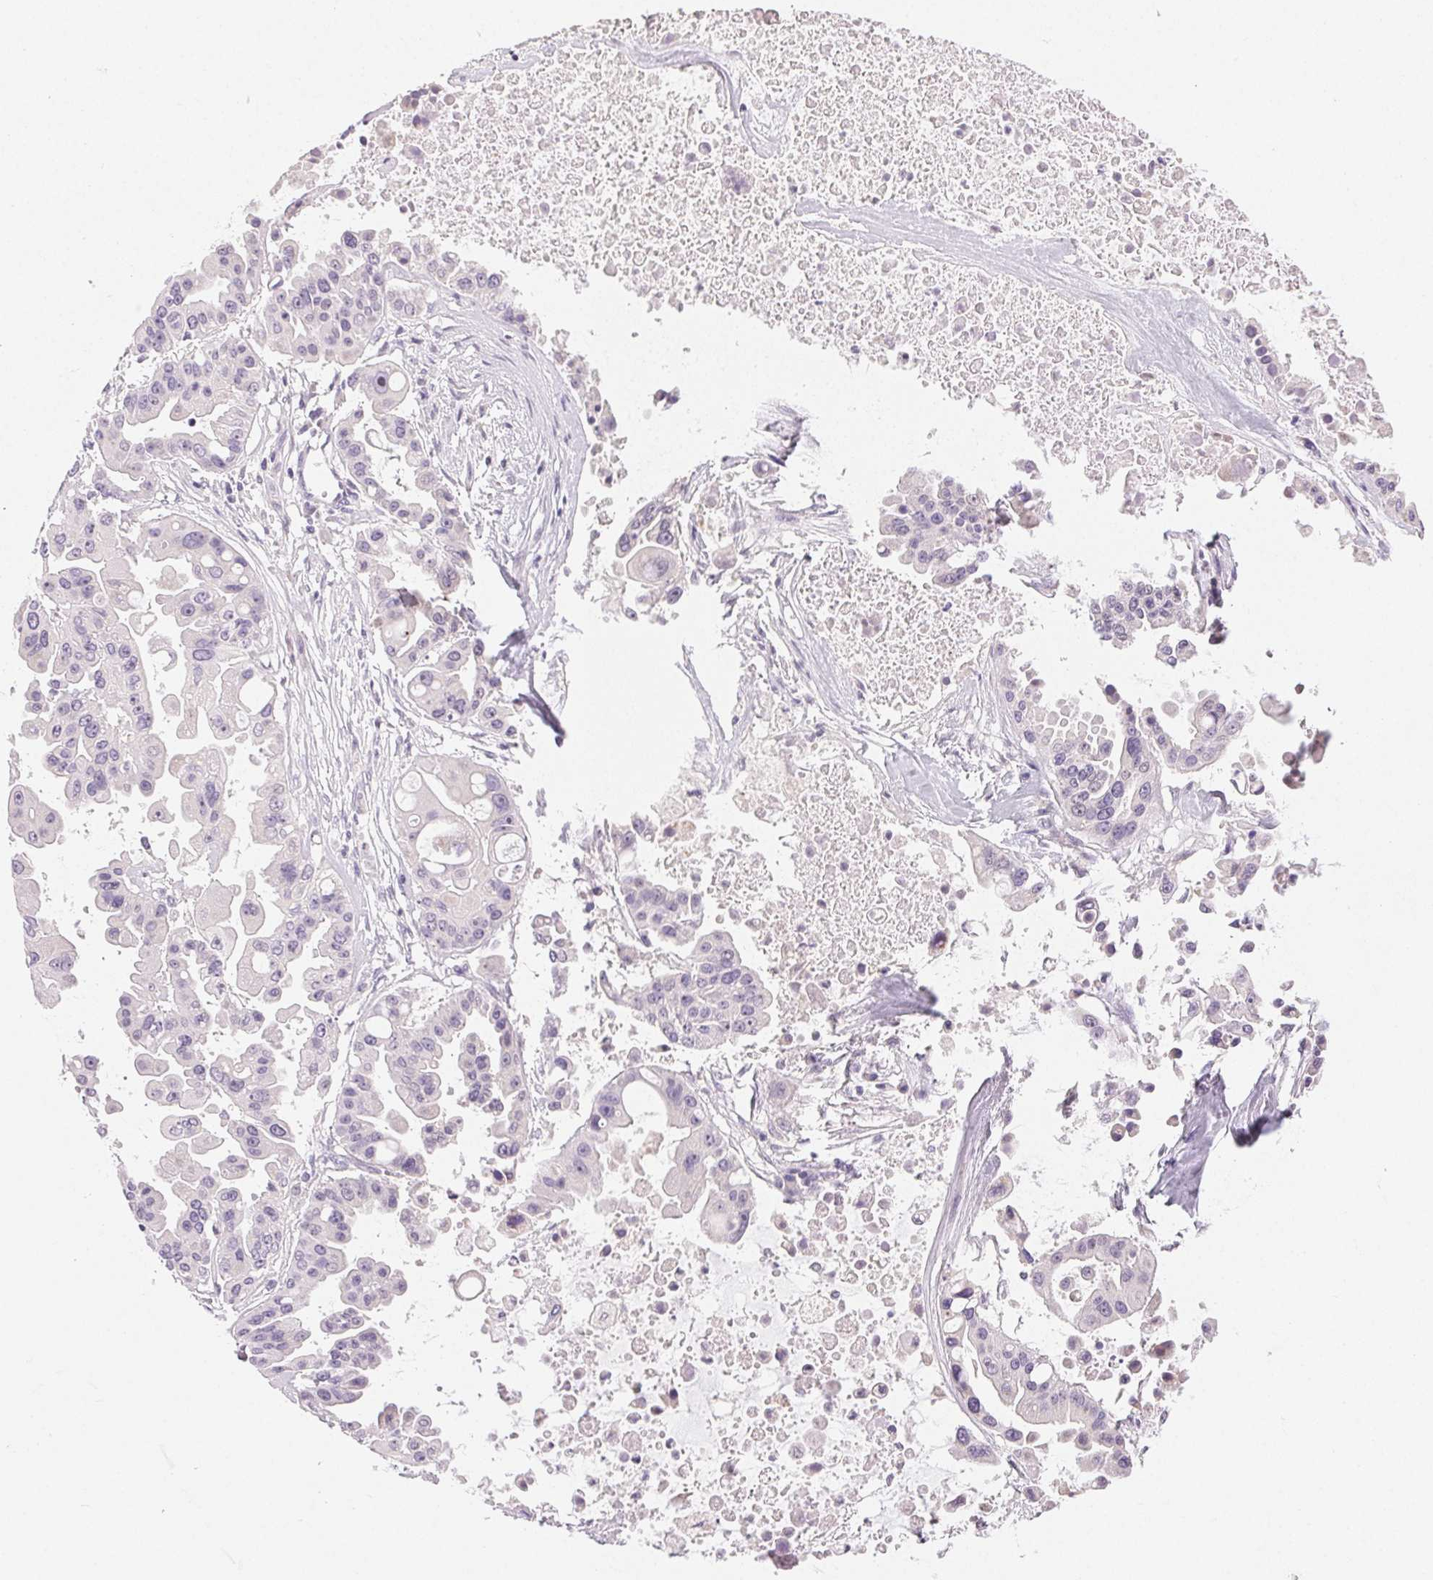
{"staining": {"intensity": "negative", "quantity": "none", "location": "none"}, "tissue": "ovarian cancer", "cell_type": "Tumor cells", "image_type": "cancer", "snomed": [{"axis": "morphology", "description": "Cystadenocarcinoma, serous, NOS"}, {"axis": "topography", "description": "Ovary"}], "caption": "This is a histopathology image of immunohistochemistry (IHC) staining of ovarian cancer, which shows no staining in tumor cells.", "gene": "MYBL1", "patient": {"sex": "female", "age": 56}}